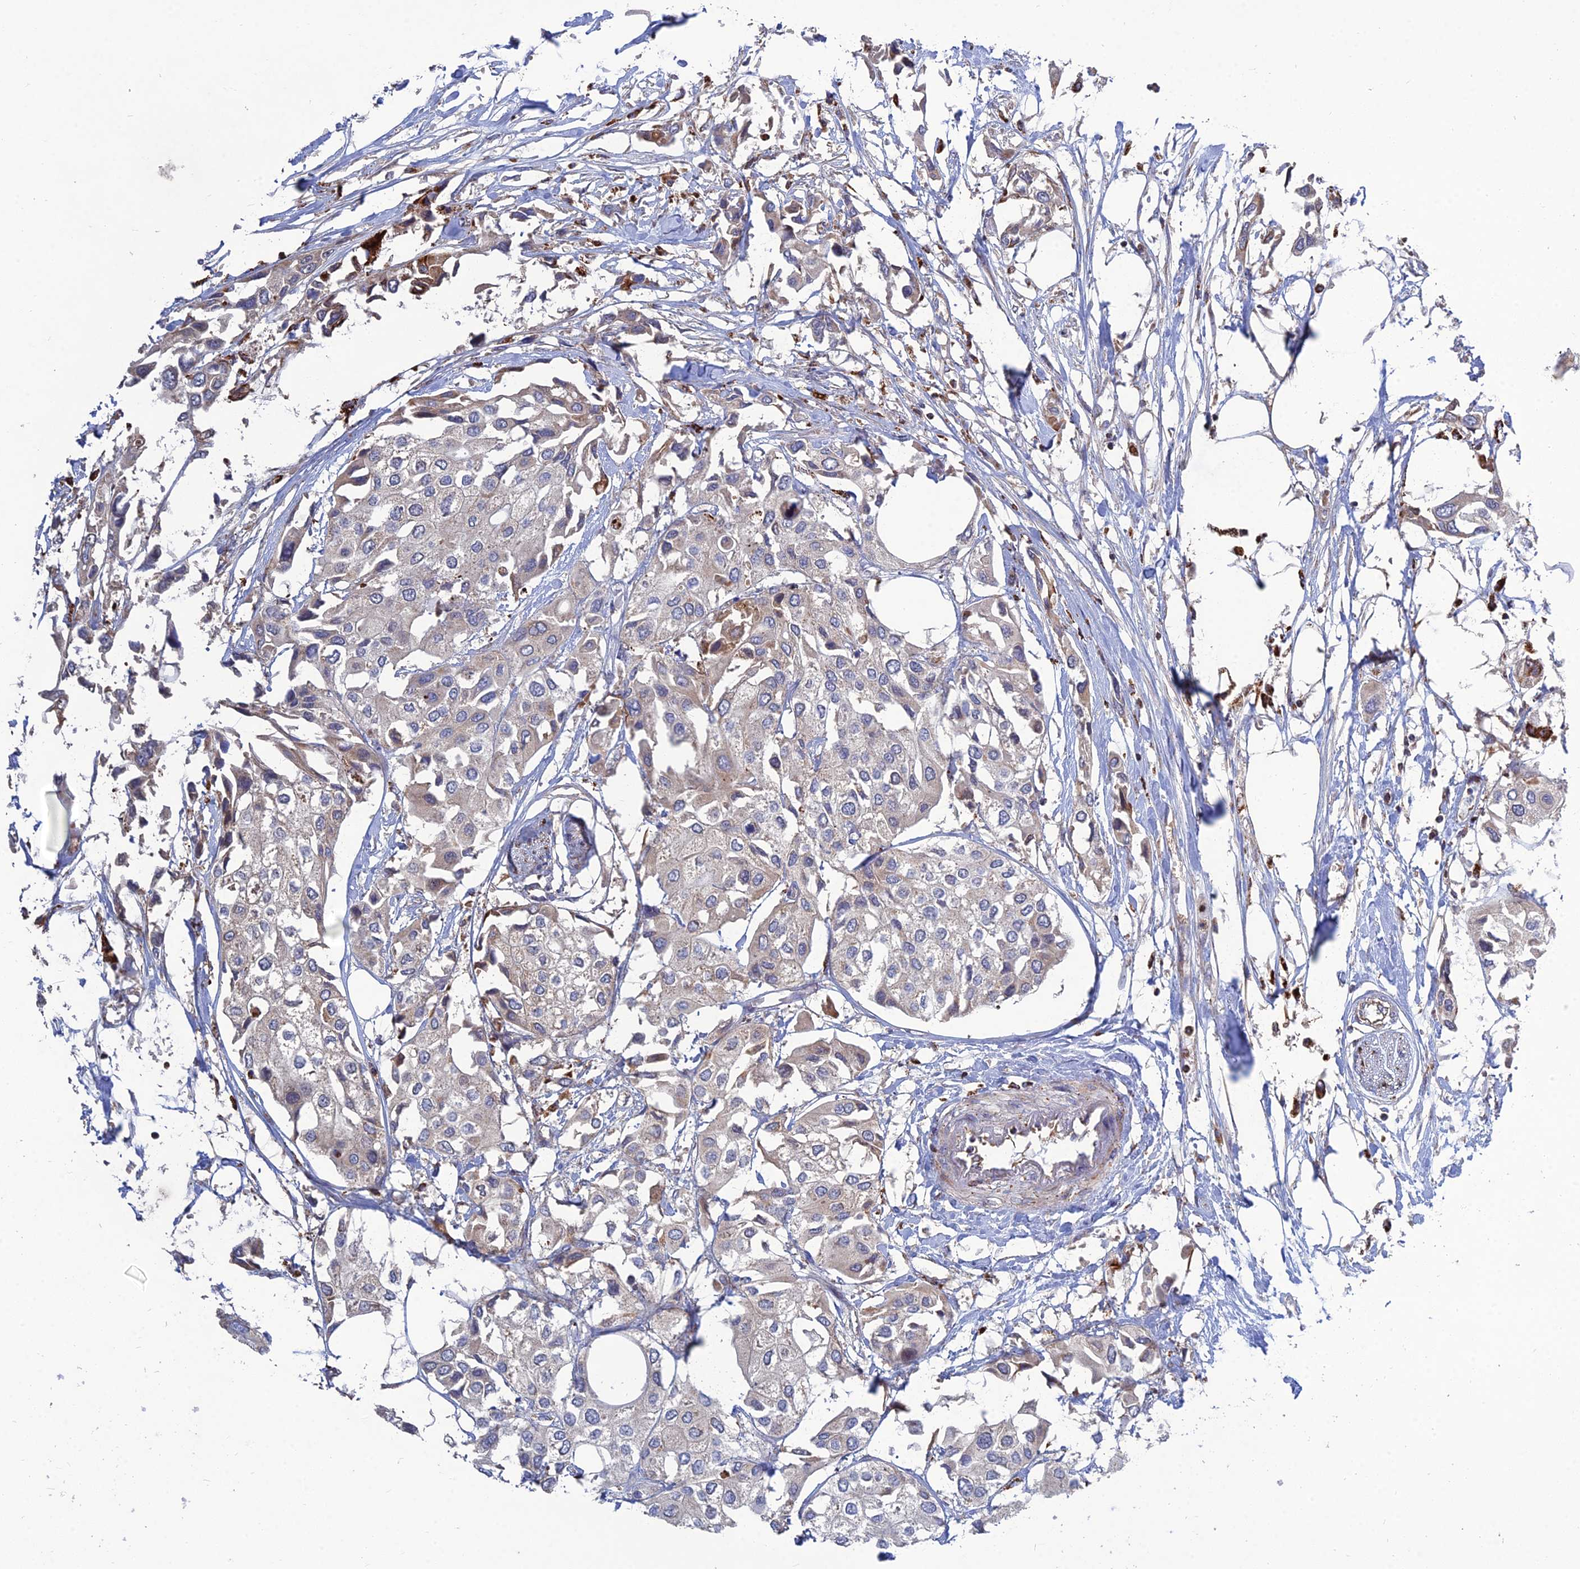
{"staining": {"intensity": "negative", "quantity": "none", "location": "none"}, "tissue": "urothelial cancer", "cell_type": "Tumor cells", "image_type": "cancer", "snomed": [{"axis": "morphology", "description": "Urothelial carcinoma, High grade"}, {"axis": "topography", "description": "Urinary bladder"}], "caption": "IHC of high-grade urothelial carcinoma displays no expression in tumor cells.", "gene": "RIC8B", "patient": {"sex": "male", "age": 64}}